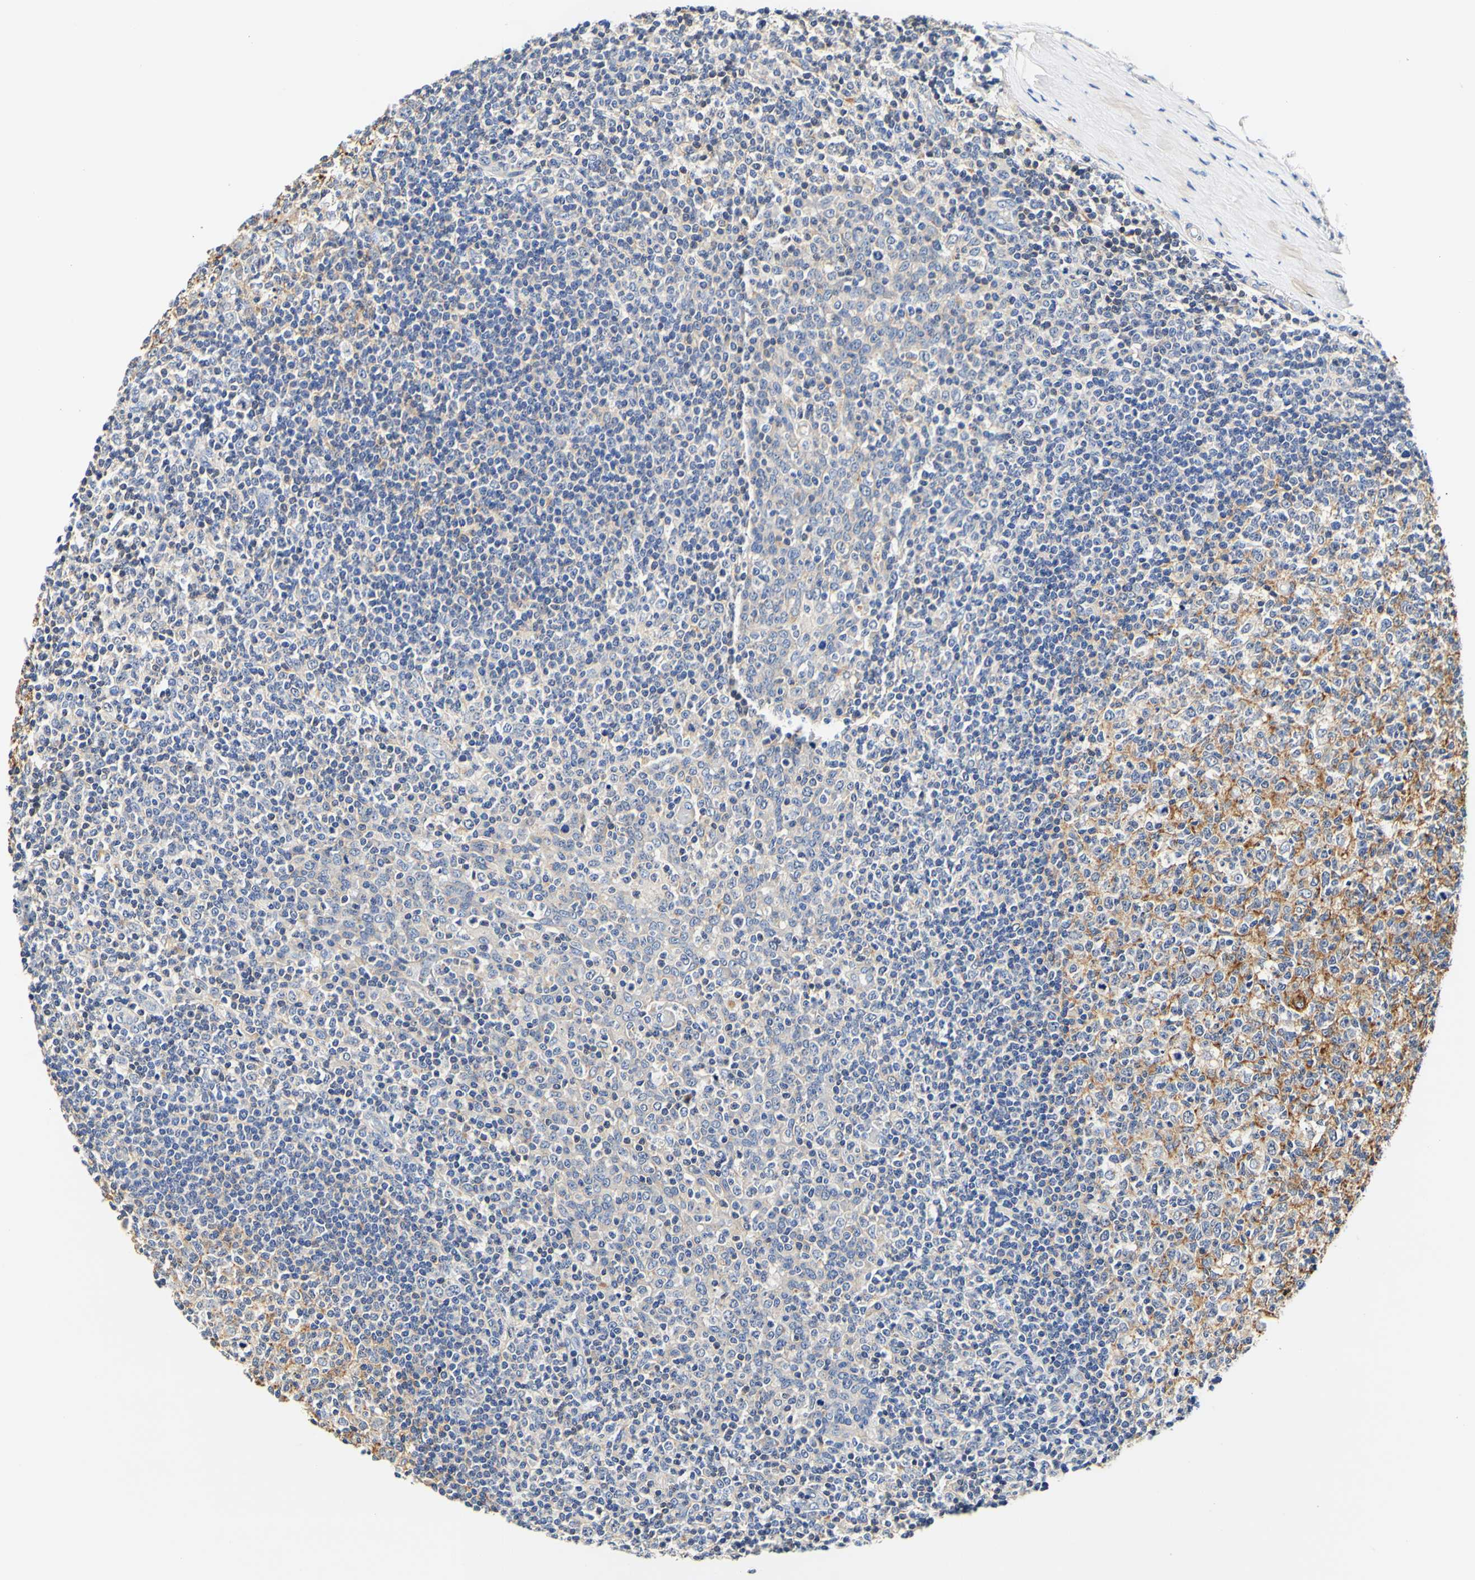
{"staining": {"intensity": "moderate", "quantity": "25%-75%", "location": "cytoplasmic/membranous"}, "tissue": "tonsil", "cell_type": "Germinal center cells", "image_type": "normal", "snomed": [{"axis": "morphology", "description": "Normal tissue, NOS"}, {"axis": "topography", "description": "Tonsil"}], "caption": "The histopathology image demonstrates immunohistochemical staining of unremarkable tonsil. There is moderate cytoplasmic/membranous expression is appreciated in approximately 25%-75% of germinal center cells. (DAB (3,3'-diaminobenzidine) IHC, brown staining for protein, blue staining for nuclei).", "gene": "CAMK4", "patient": {"sex": "female", "age": 19}}